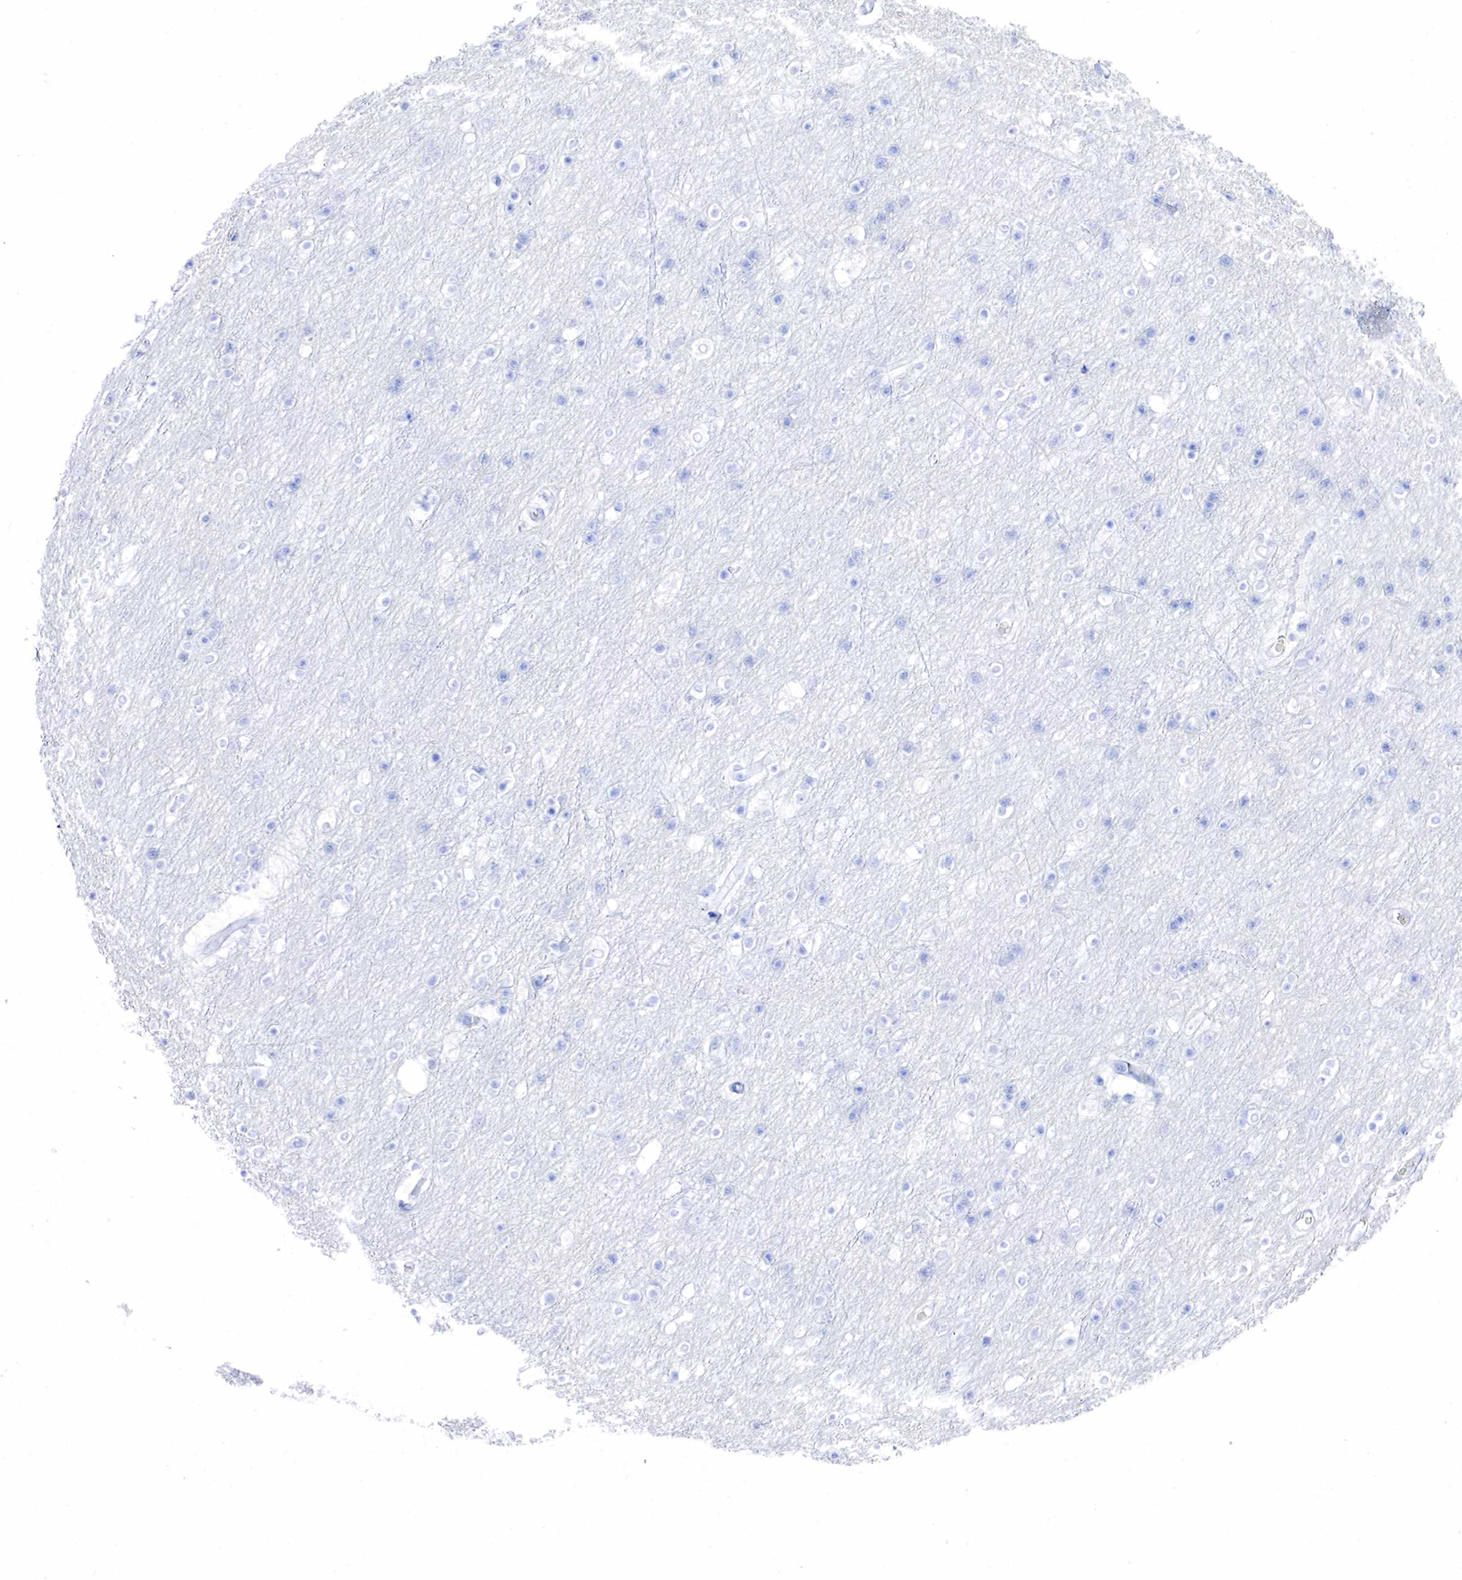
{"staining": {"intensity": "negative", "quantity": "none", "location": "none"}, "tissue": "cerebral cortex", "cell_type": "Endothelial cells", "image_type": "normal", "snomed": [{"axis": "morphology", "description": "Normal tissue, NOS"}, {"axis": "topography", "description": "Cerebral cortex"}], "caption": "An immunohistochemistry photomicrograph of benign cerebral cortex is shown. There is no staining in endothelial cells of cerebral cortex. (DAB (3,3'-diaminobenzidine) immunohistochemistry (IHC) visualized using brightfield microscopy, high magnification).", "gene": "PTH", "patient": {"sex": "female", "age": 54}}